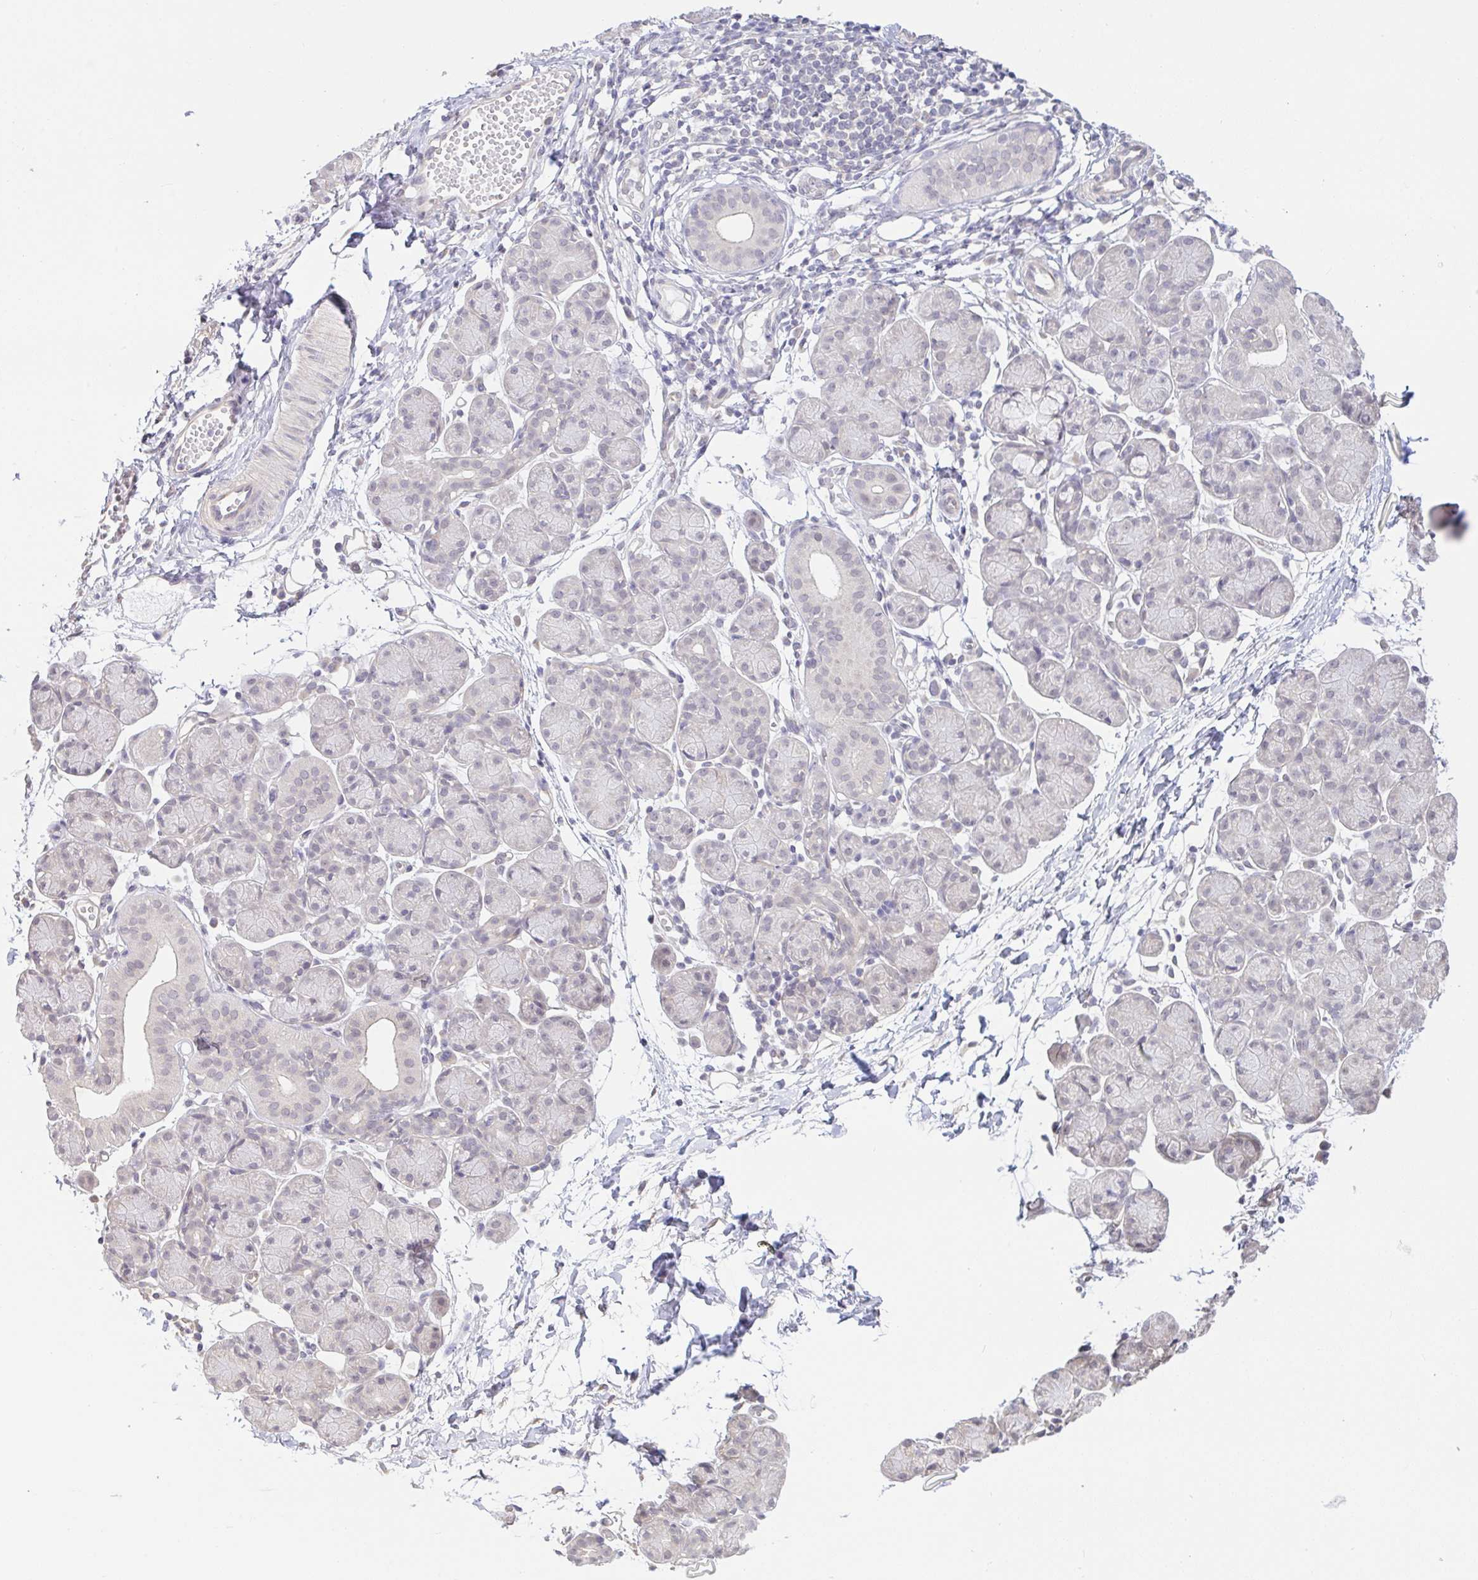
{"staining": {"intensity": "negative", "quantity": "none", "location": "none"}, "tissue": "salivary gland", "cell_type": "Glandular cells", "image_type": "normal", "snomed": [{"axis": "morphology", "description": "Normal tissue, NOS"}, {"axis": "morphology", "description": "Inflammation, NOS"}, {"axis": "topography", "description": "Lymph node"}, {"axis": "topography", "description": "Salivary gland"}], "caption": "DAB (3,3'-diaminobenzidine) immunohistochemical staining of normal salivary gland demonstrates no significant staining in glandular cells. (IHC, brightfield microscopy, high magnification).", "gene": "HYPK", "patient": {"sex": "male", "age": 3}}